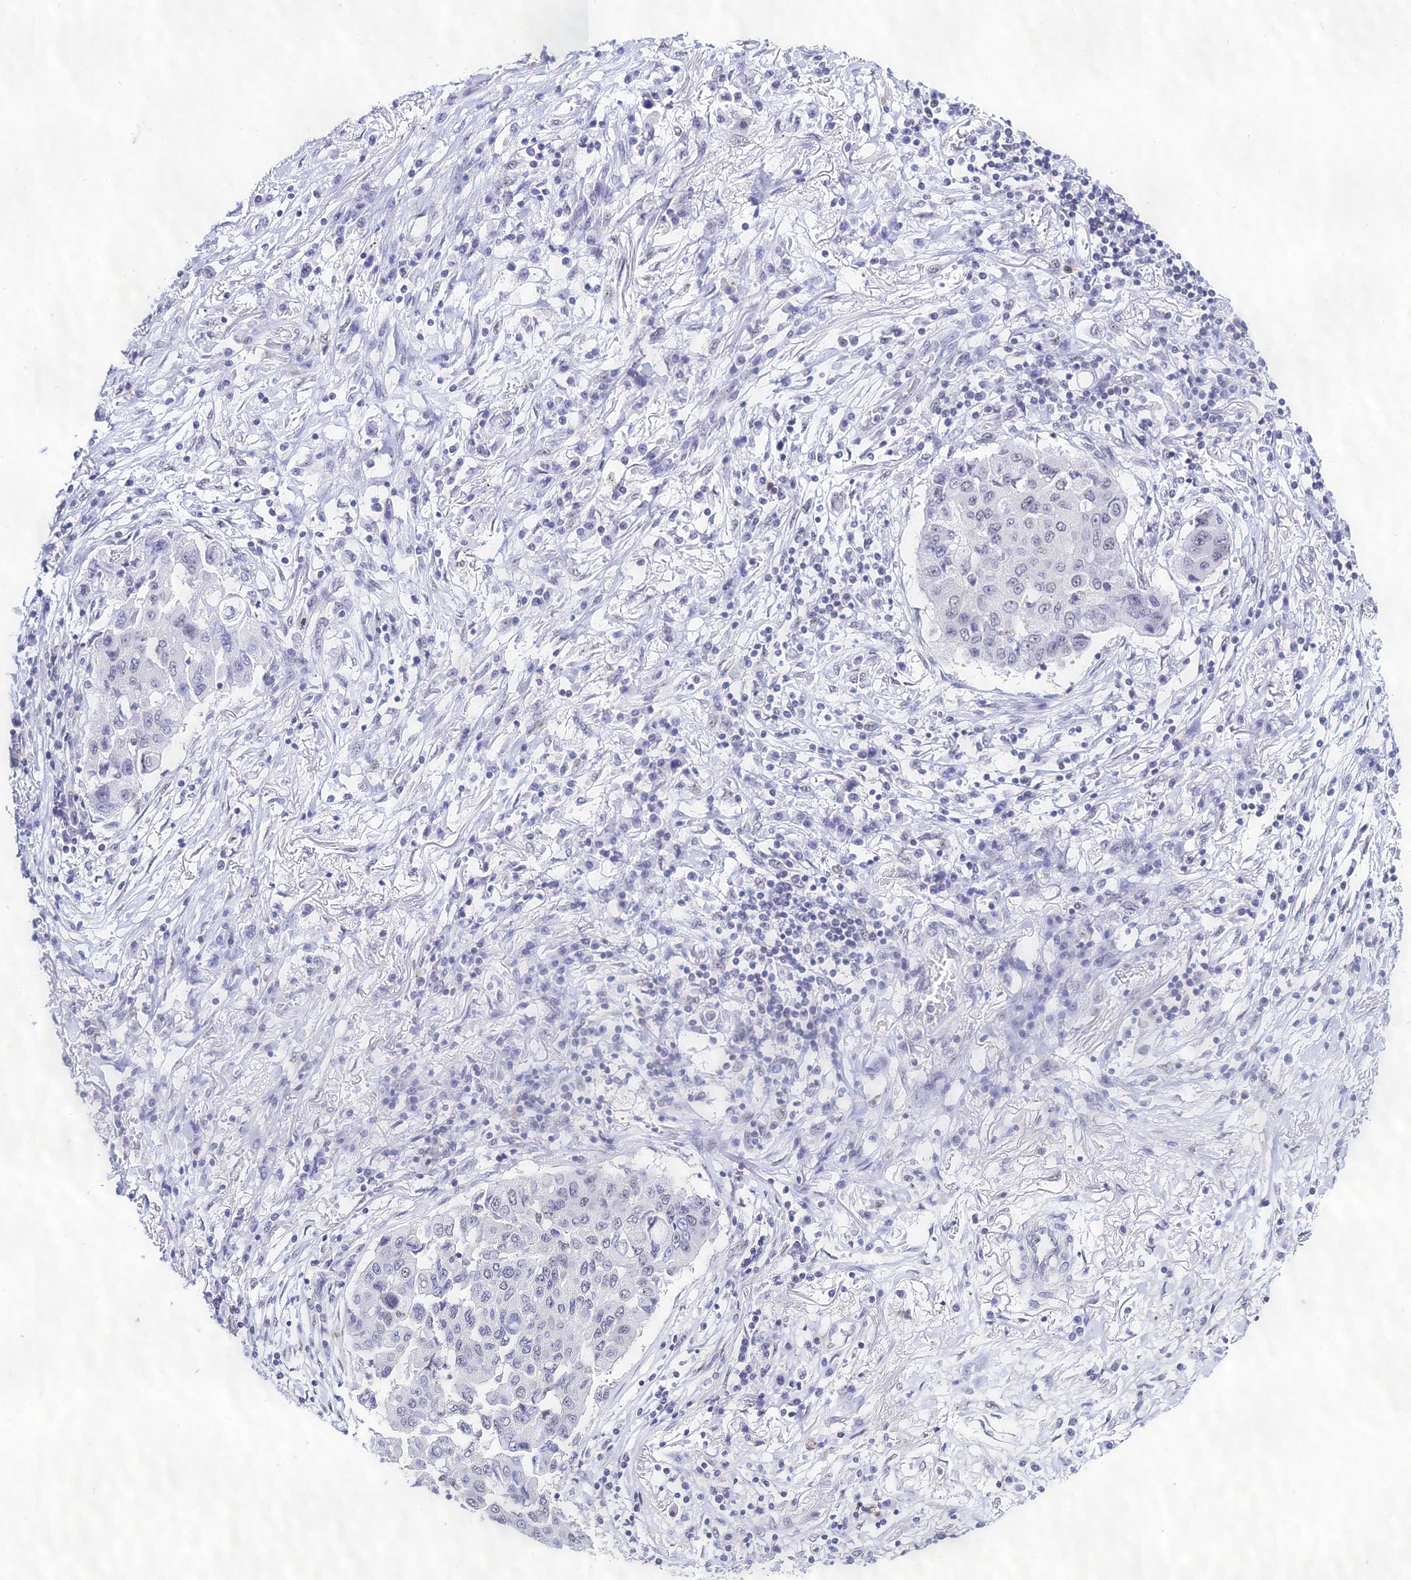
{"staining": {"intensity": "negative", "quantity": "none", "location": "none"}, "tissue": "lung cancer", "cell_type": "Tumor cells", "image_type": "cancer", "snomed": [{"axis": "morphology", "description": "Squamous cell carcinoma, NOS"}, {"axis": "topography", "description": "Lung"}], "caption": "Human lung squamous cell carcinoma stained for a protein using IHC shows no staining in tumor cells.", "gene": "PPP4R2", "patient": {"sex": "male", "age": 74}}